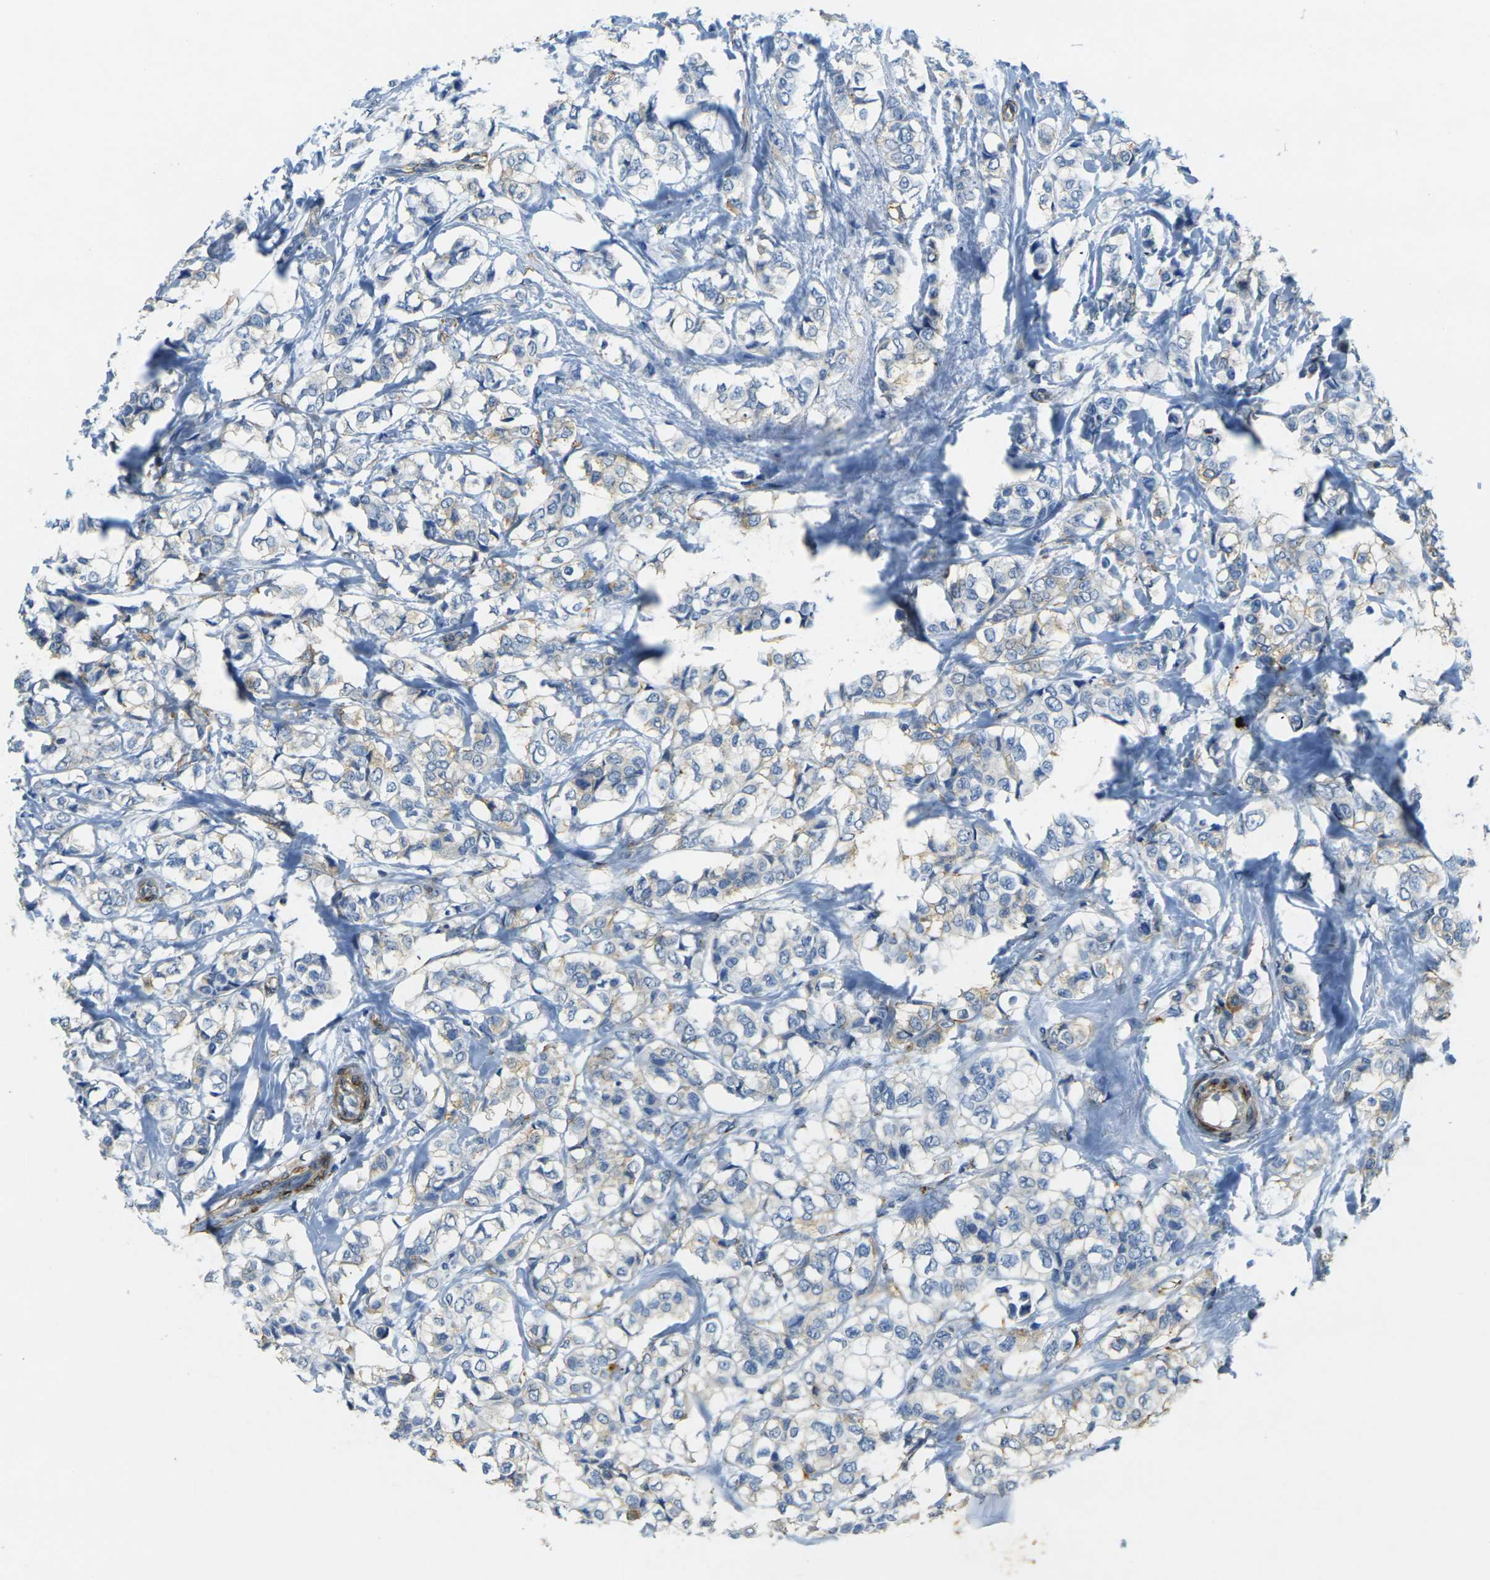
{"staining": {"intensity": "moderate", "quantity": "25%-75%", "location": "cytoplasmic/membranous"}, "tissue": "breast cancer", "cell_type": "Tumor cells", "image_type": "cancer", "snomed": [{"axis": "morphology", "description": "Lobular carcinoma"}, {"axis": "topography", "description": "Breast"}], "caption": "Tumor cells exhibit moderate cytoplasmic/membranous positivity in about 25%-75% of cells in breast cancer.", "gene": "SORT1", "patient": {"sex": "female", "age": 60}}